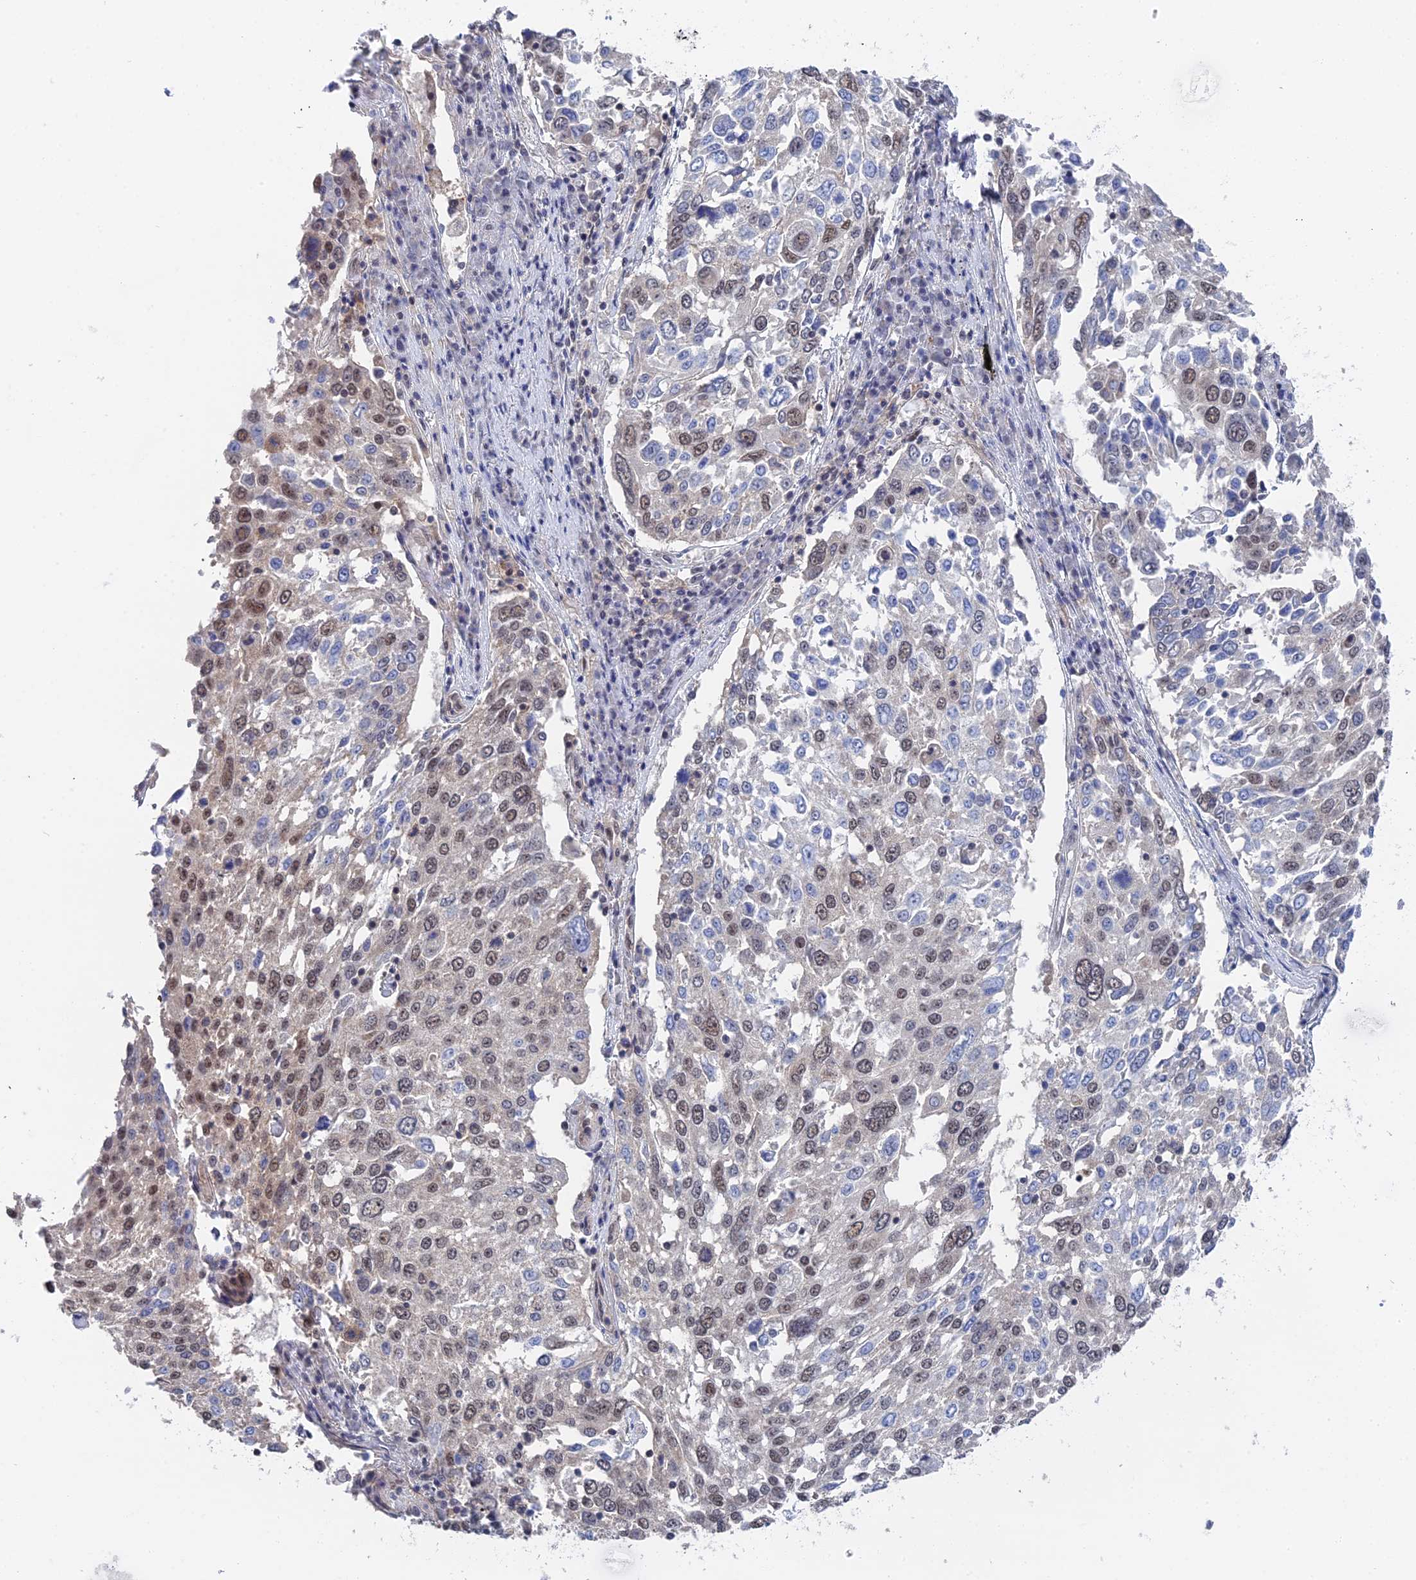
{"staining": {"intensity": "moderate", "quantity": "25%-75%", "location": "nuclear"}, "tissue": "lung cancer", "cell_type": "Tumor cells", "image_type": "cancer", "snomed": [{"axis": "morphology", "description": "Squamous cell carcinoma, NOS"}, {"axis": "topography", "description": "Lung"}], "caption": "Squamous cell carcinoma (lung) stained with IHC shows moderate nuclear expression in approximately 25%-75% of tumor cells.", "gene": "TSSC4", "patient": {"sex": "male", "age": 65}}